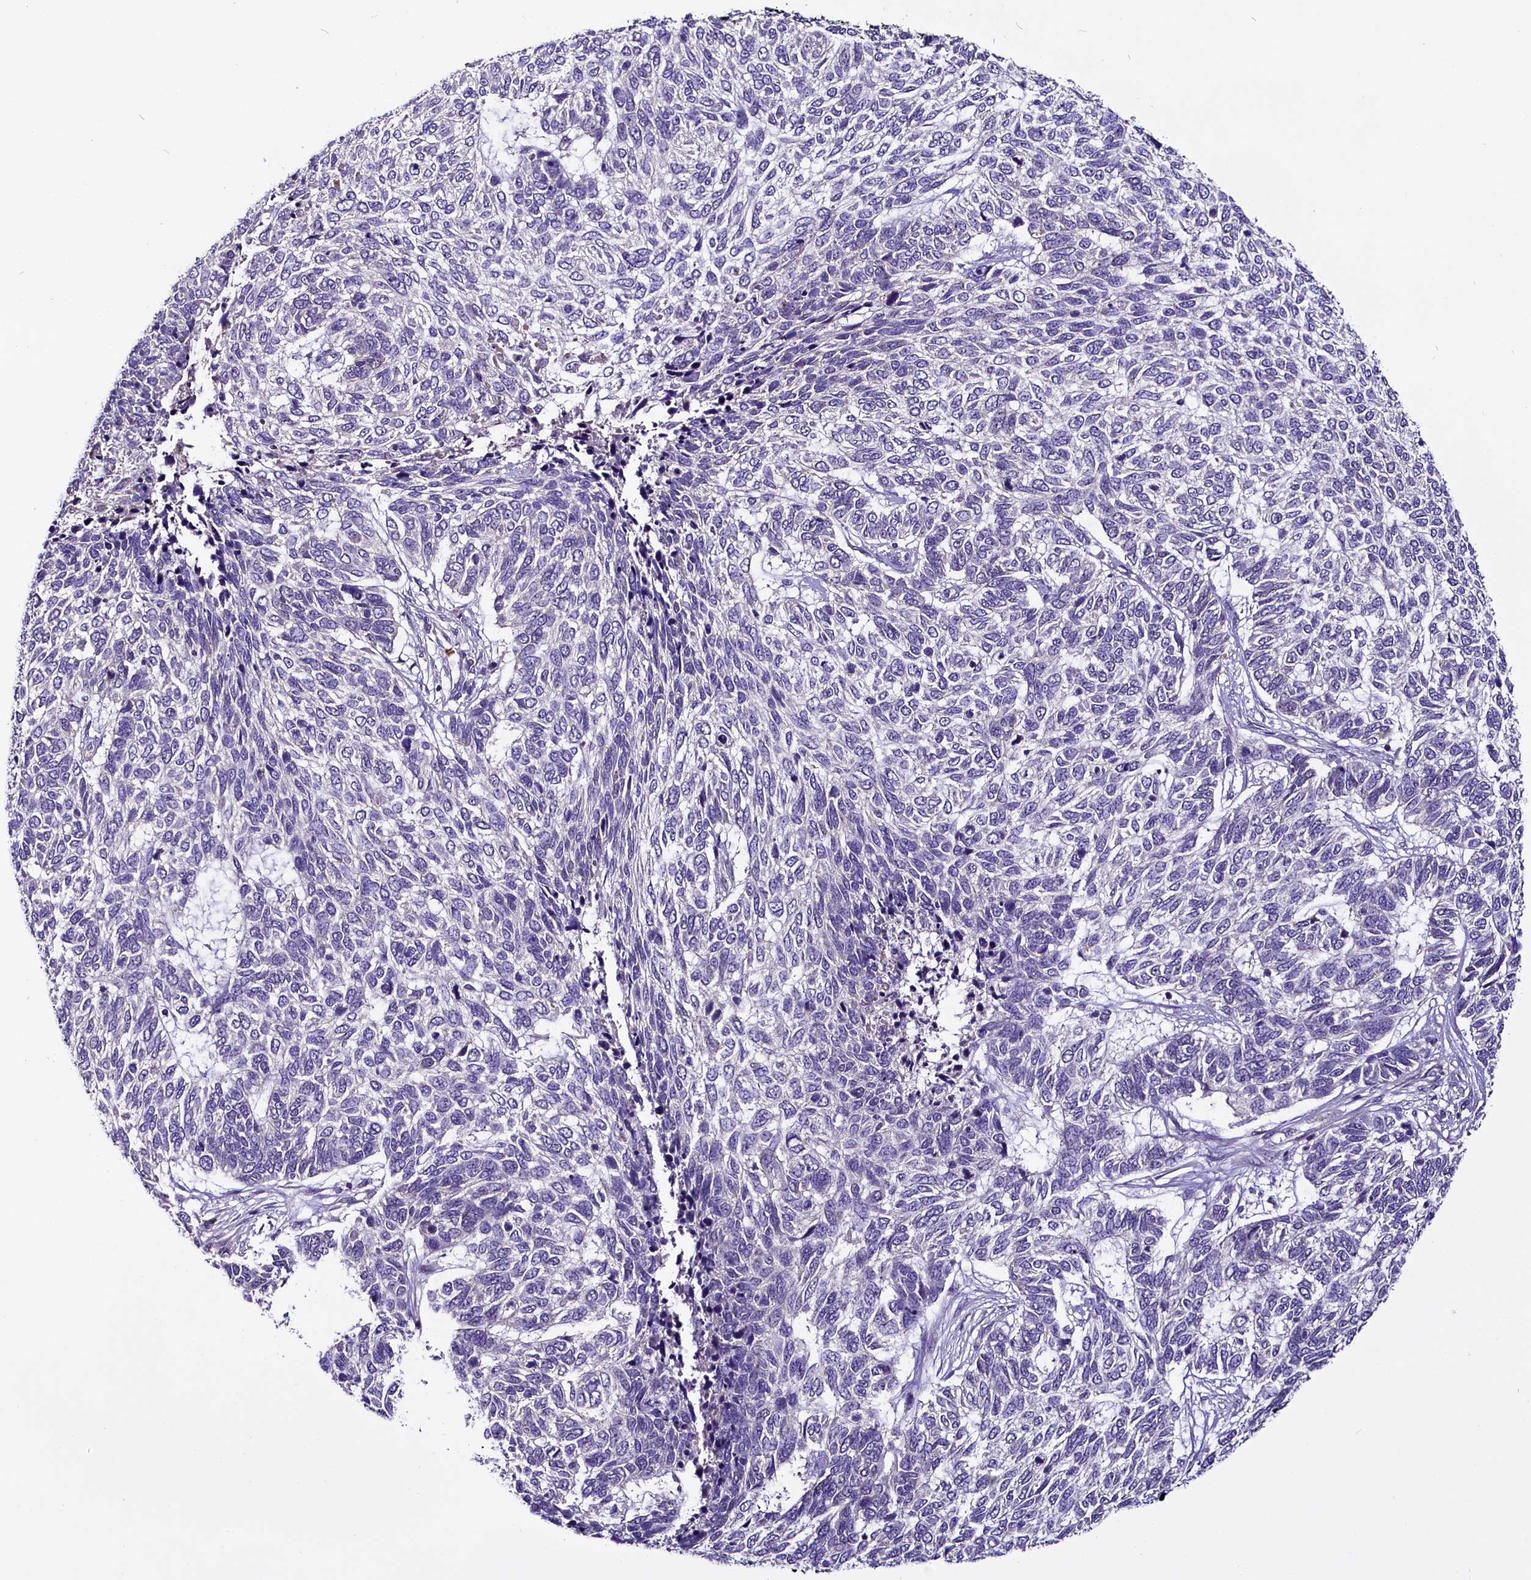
{"staining": {"intensity": "negative", "quantity": "none", "location": "none"}, "tissue": "skin cancer", "cell_type": "Tumor cells", "image_type": "cancer", "snomed": [{"axis": "morphology", "description": "Basal cell carcinoma"}, {"axis": "topography", "description": "Skin"}], "caption": "IHC of skin cancer (basal cell carcinoma) demonstrates no expression in tumor cells.", "gene": "C9orf40", "patient": {"sex": "female", "age": 65}}